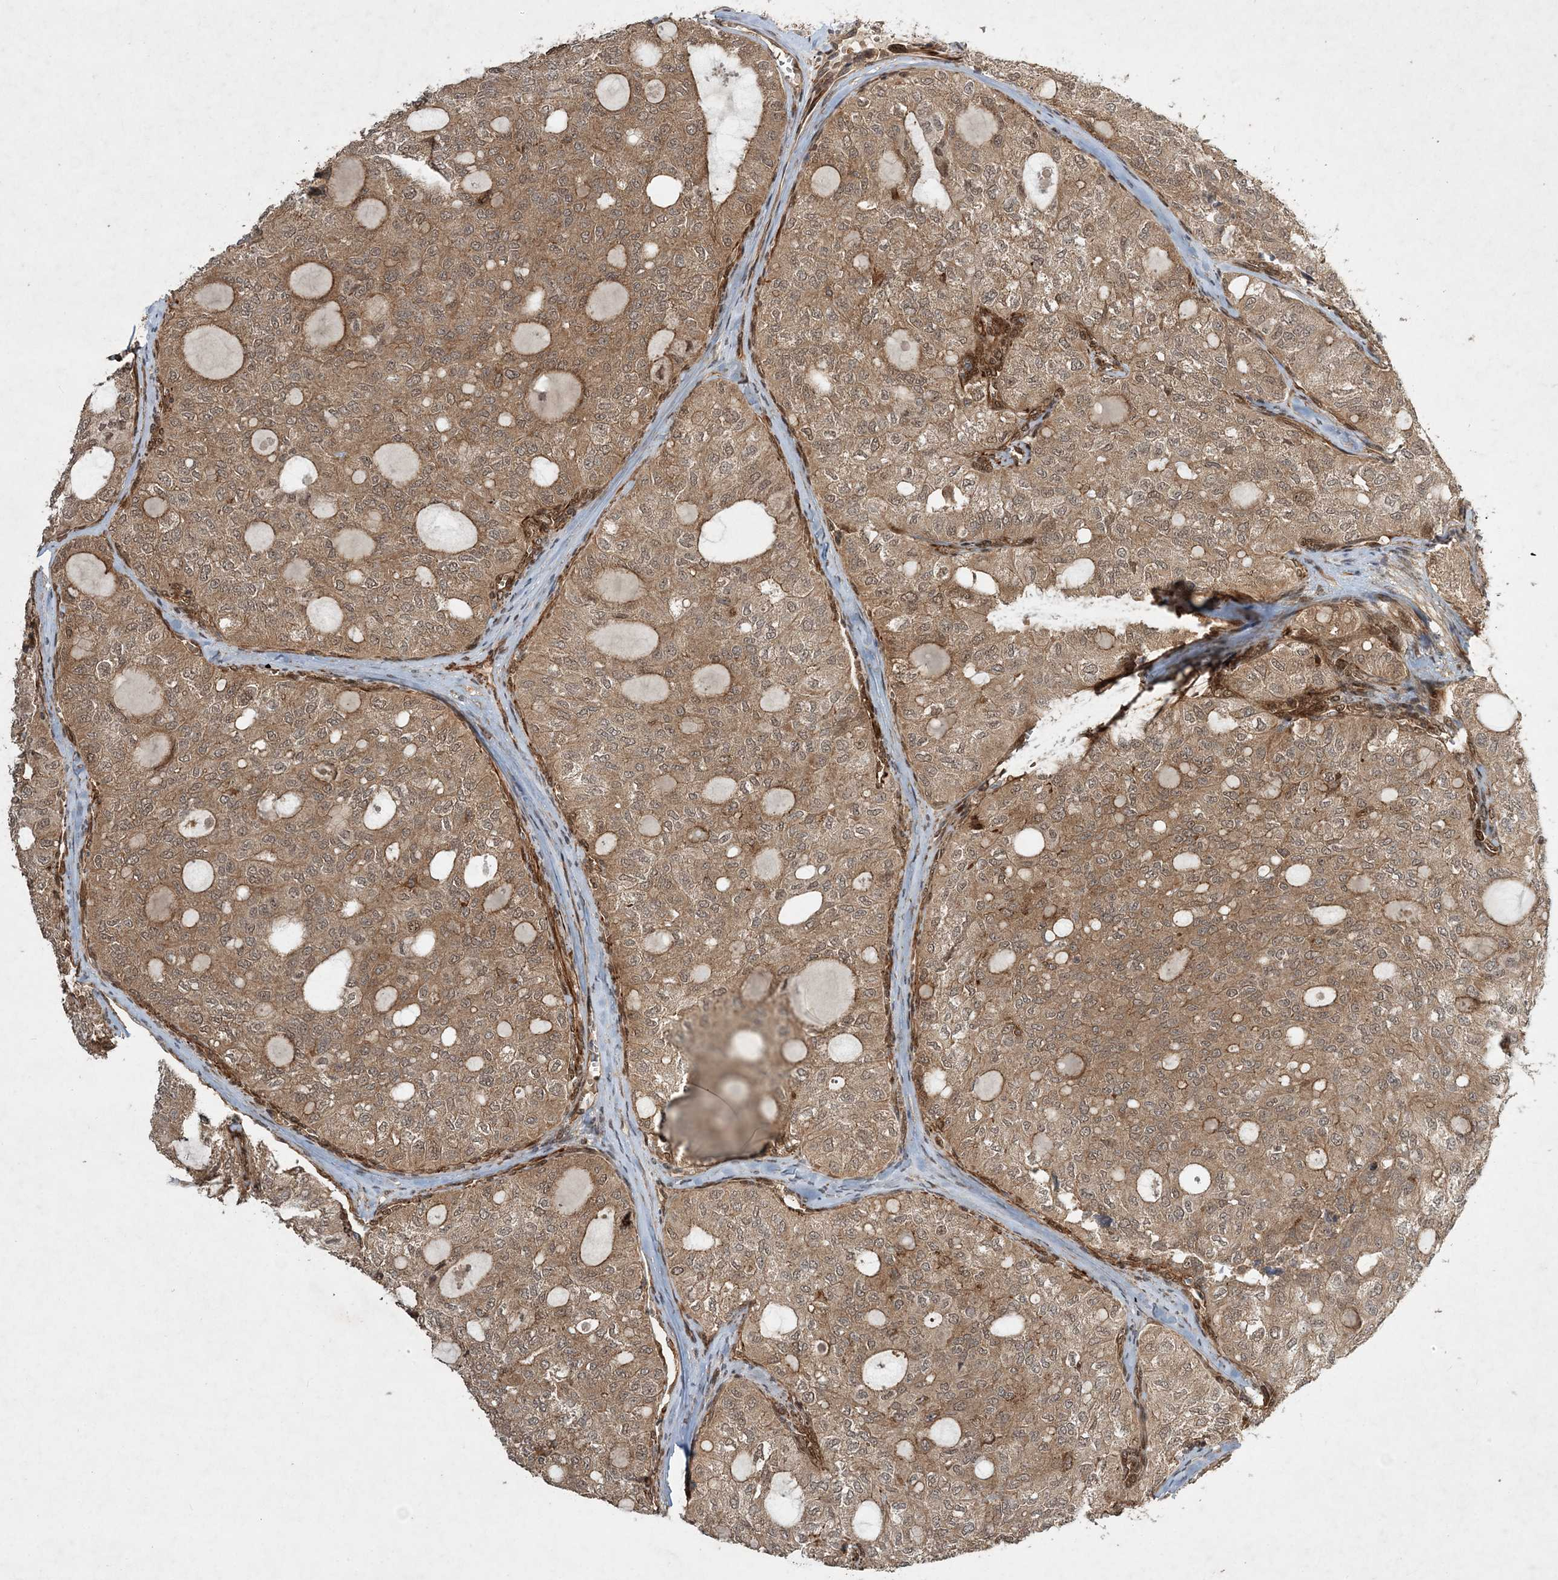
{"staining": {"intensity": "moderate", "quantity": ">75%", "location": "cytoplasmic/membranous"}, "tissue": "thyroid cancer", "cell_type": "Tumor cells", "image_type": "cancer", "snomed": [{"axis": "morphology", "description": "Follicular adenoma carcinoma, NOS"}, {"axis": "topography", "description": "Thyroid gland"}], "caption": "Brown immunohistochemical staining in thyroid cancer (follicular adenoma carcinoma) exhibits moderate cytoplasmic/membranous positivity in approximately >75% of tumor cells.", "gene": "UBTD2", "patient": {"sex": "male", "age": 75}}